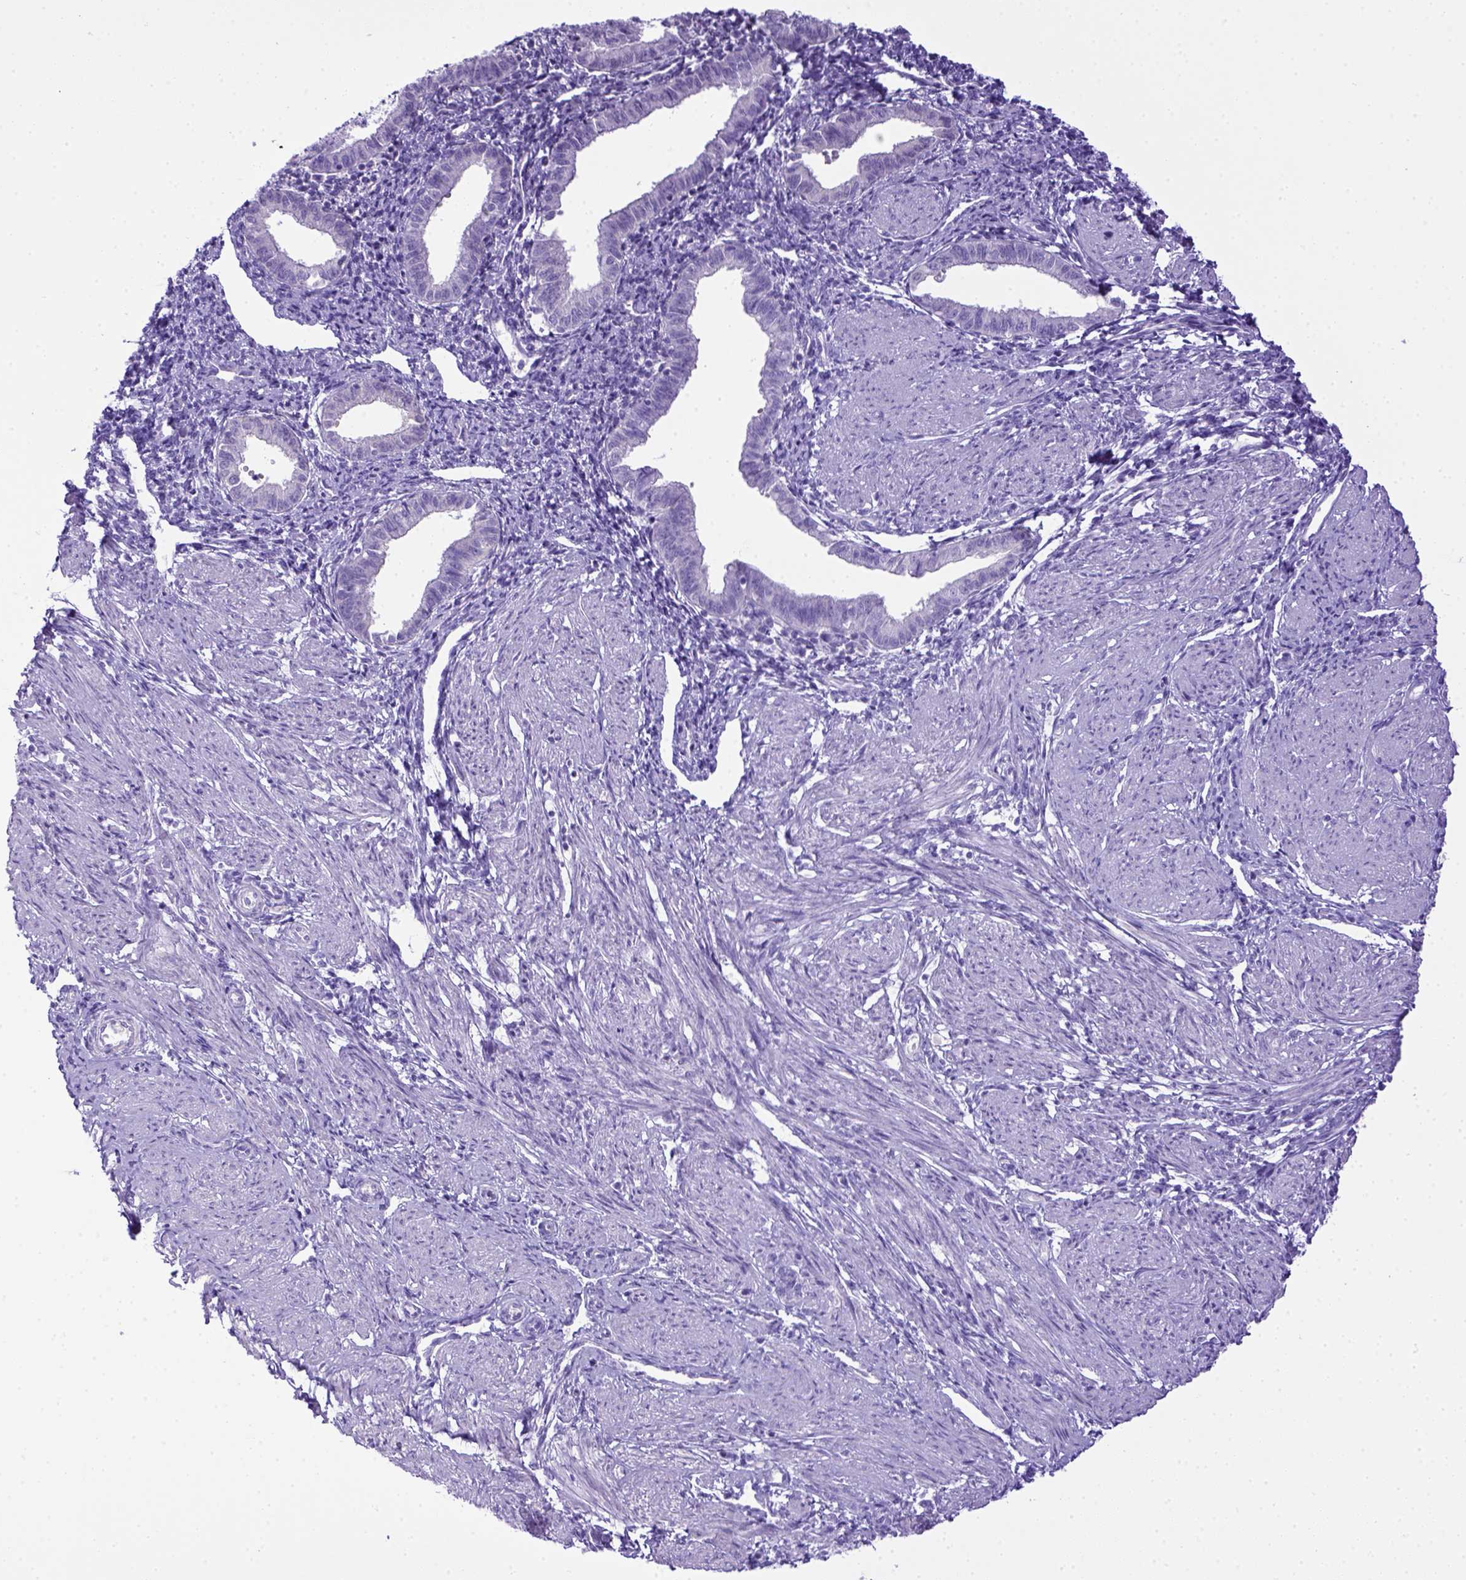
{"staining": {"intensity": "negative", "quantity": "none", "location": "none"}, "tissue": "endometrium", "cell_type": "Cells in endometrial stroma", "image_type": "normal", "snomed": [{"axis": "morphology", "description": "Normal tissue, NOS"}, {"axis": "topography", "description": "Endometrium"}], "caption": "Image shows no significant protein positivity in cells in endometrial stroma of benign endometrium.", "gene": "ITIH4", "patient": {"sex": "female", "age": 37}}